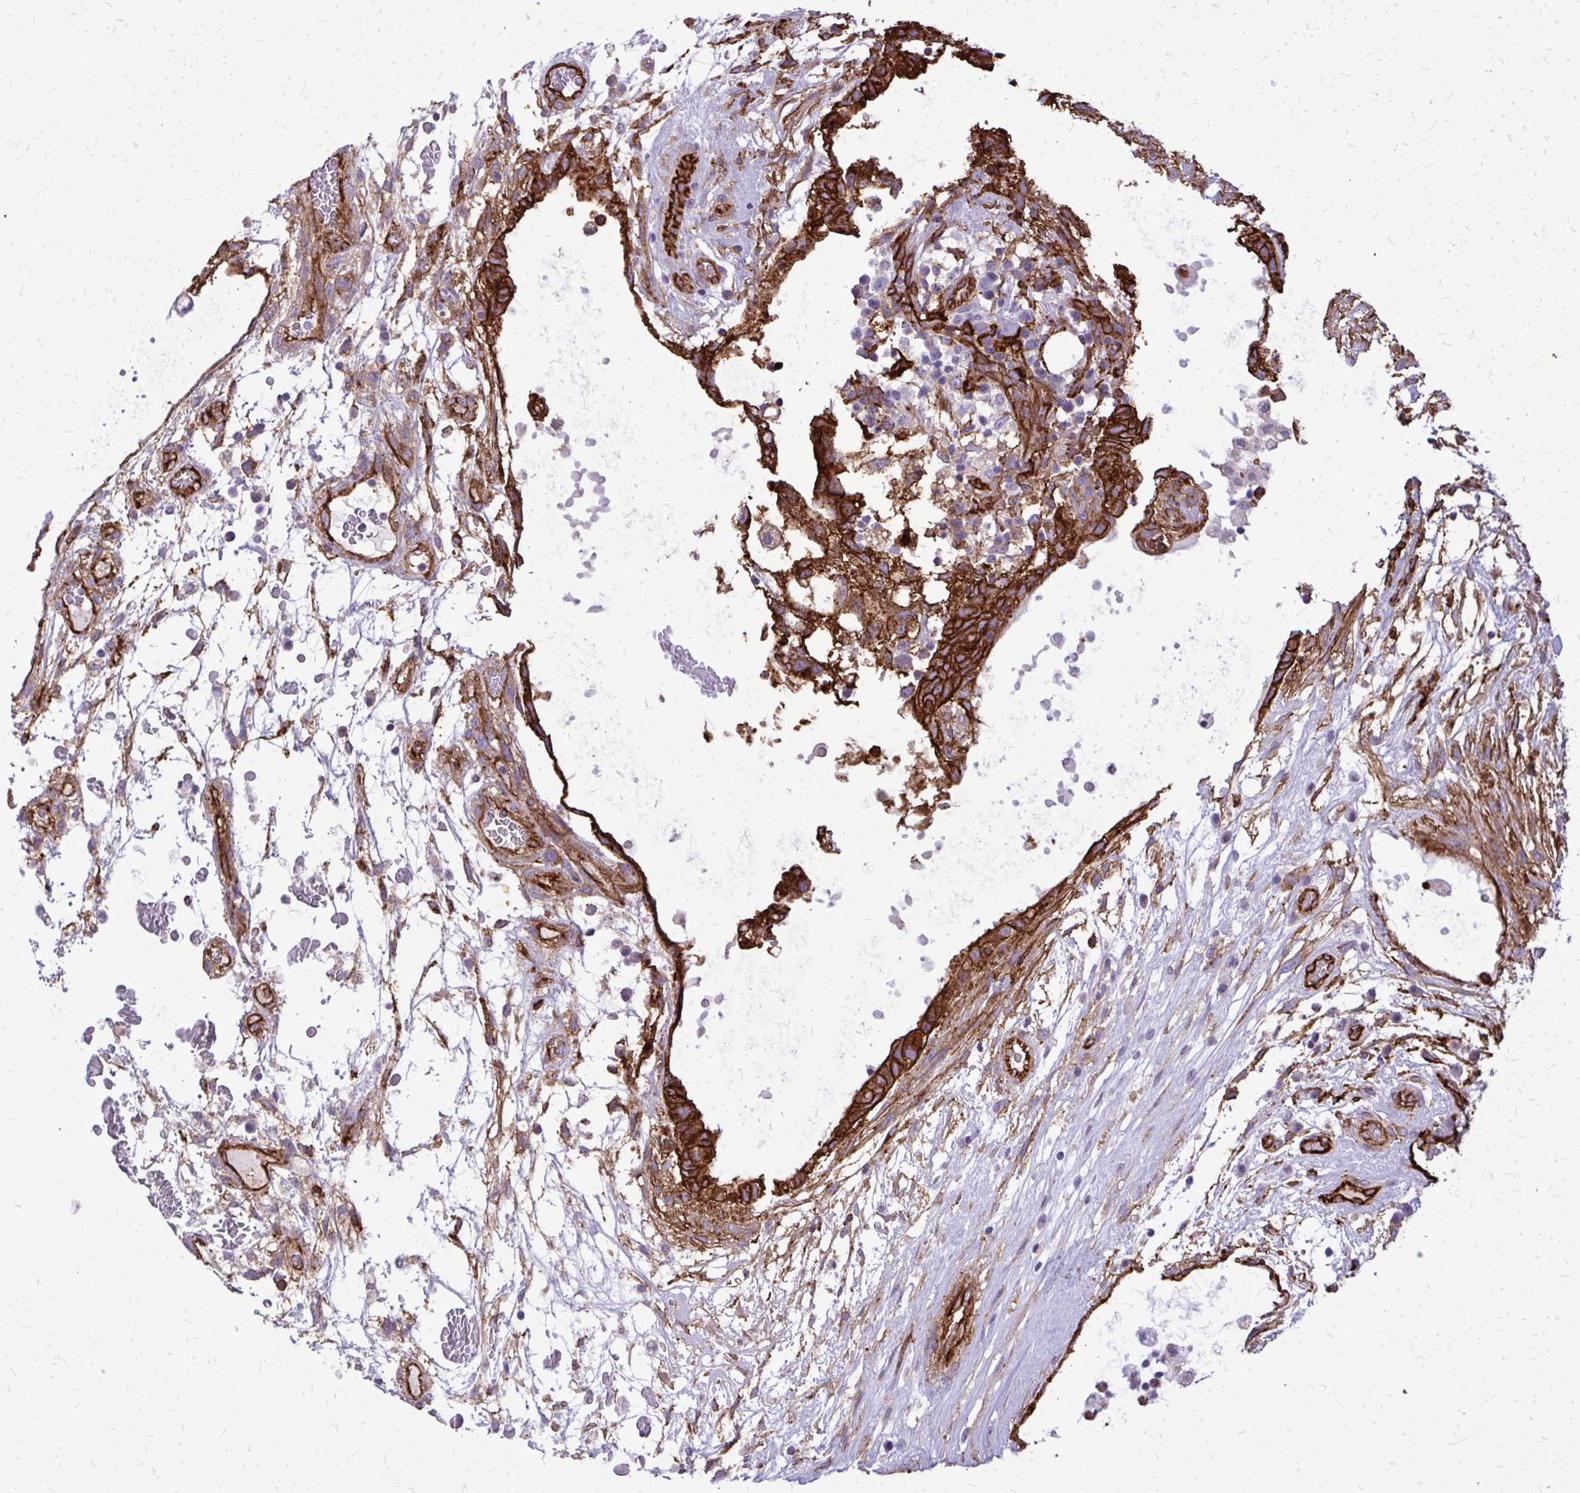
{"staining": {"intensity": "strong", "quantity": ">75%", "location": "cytoplasmic/membranous"}, "tissue": "testis cancer", "cell_type": "Tumor cells", "image_type": "cancer", "snomed": [{"axis": "morphology", "description": "Carcinoma, Embryonal, NOS"}, {"axis": "topography", "description": "Testis"}], "caption": "Tumor cells demonstrate high levels of strong cytoplasmic/membranous positivity in about >75% of cells in testis cancer. The staining is performed using DAB brown chromogen to label protein expression. The nuclei are counter-stained blue using hematoxylin.", "gene": "MARCKSL1", "patient": {"sex": "male", "age": 32}}